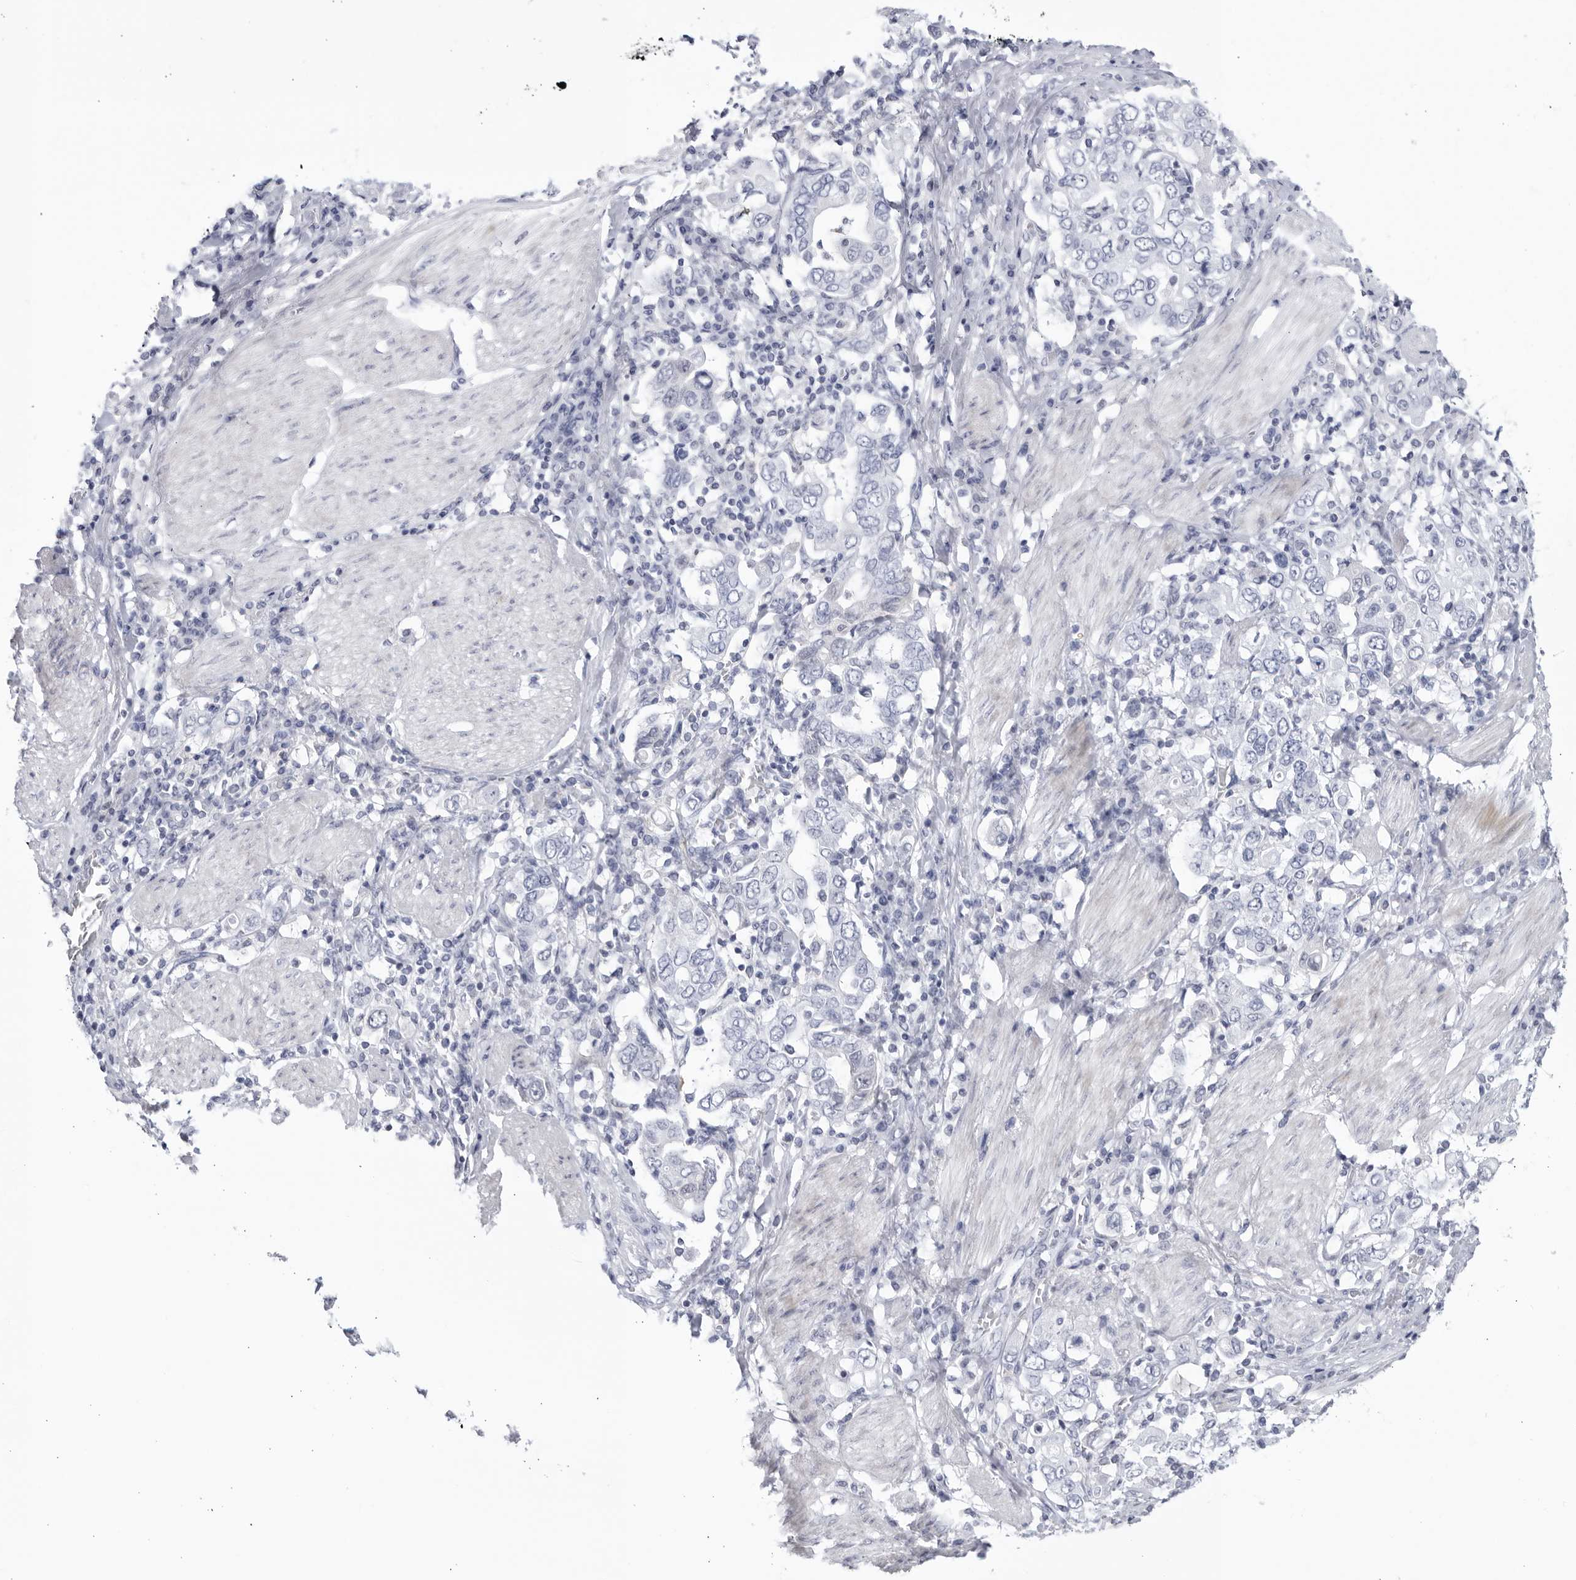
{"staining": {"intensity": "negative", "quantity": "none", "location": "none"}, "tissue": "stomach cancer", "cell_type": "Tumor cells", "image_type": "cancer", "snomed": [{"axis": "morphology", "description": "Adenocarcinoma, NOS"}, {"axis": "topography", "description": "Stomach, upper"}], "caption": "High magnification brightfield microscopy of stomach cancer (adenocarcinoma) stained with DAB (3,3'-diaminobenzidine) (brown) and counterstained with hematoxylin (blue): tumor cells show no significant positivity.", "gene": "CNBD1", "patient": {"sex": "male", "age": 62}}